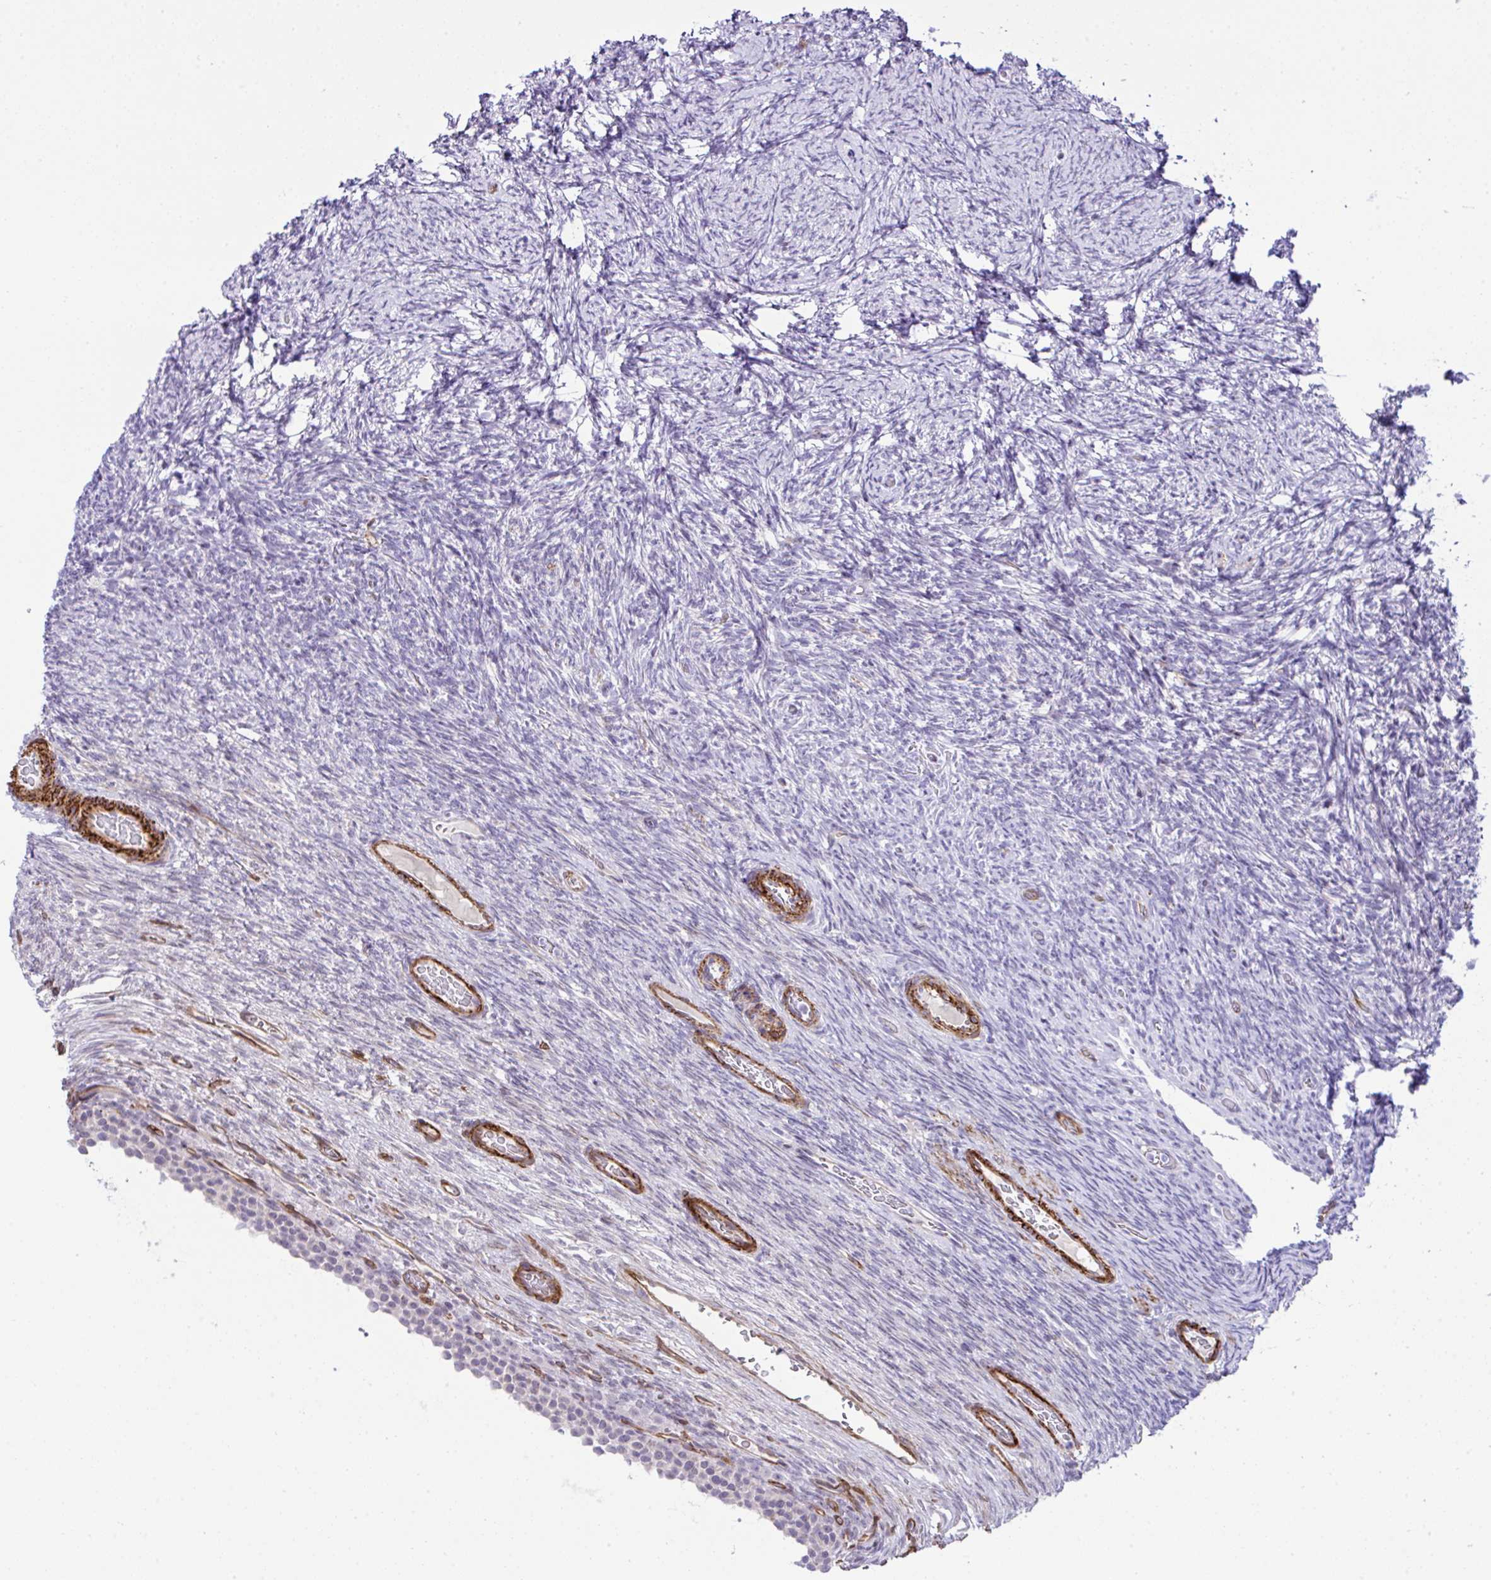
{"staining": {"intensity": "negative", "quantity": "none", "location": "none"}, "tissue": "ovary", "cell_type": "Ovarian stroma cells", "image_type": "normal", "snomed": [{"axis": "morphology", "description": "Normal tissue, NOS"}, {"axis": "topography", "description": "Ovary"}], "caption": "Protein analysis of normal ovary exhibits no significant expression in ovarian stroma cells. (DAB (3,3'-diaminobenzidine) immunohistochemistry visualized using brightfield microscopy, high magnification).", "gene": "FBXO34", "patient": {"sex": "female", "age": 34}}